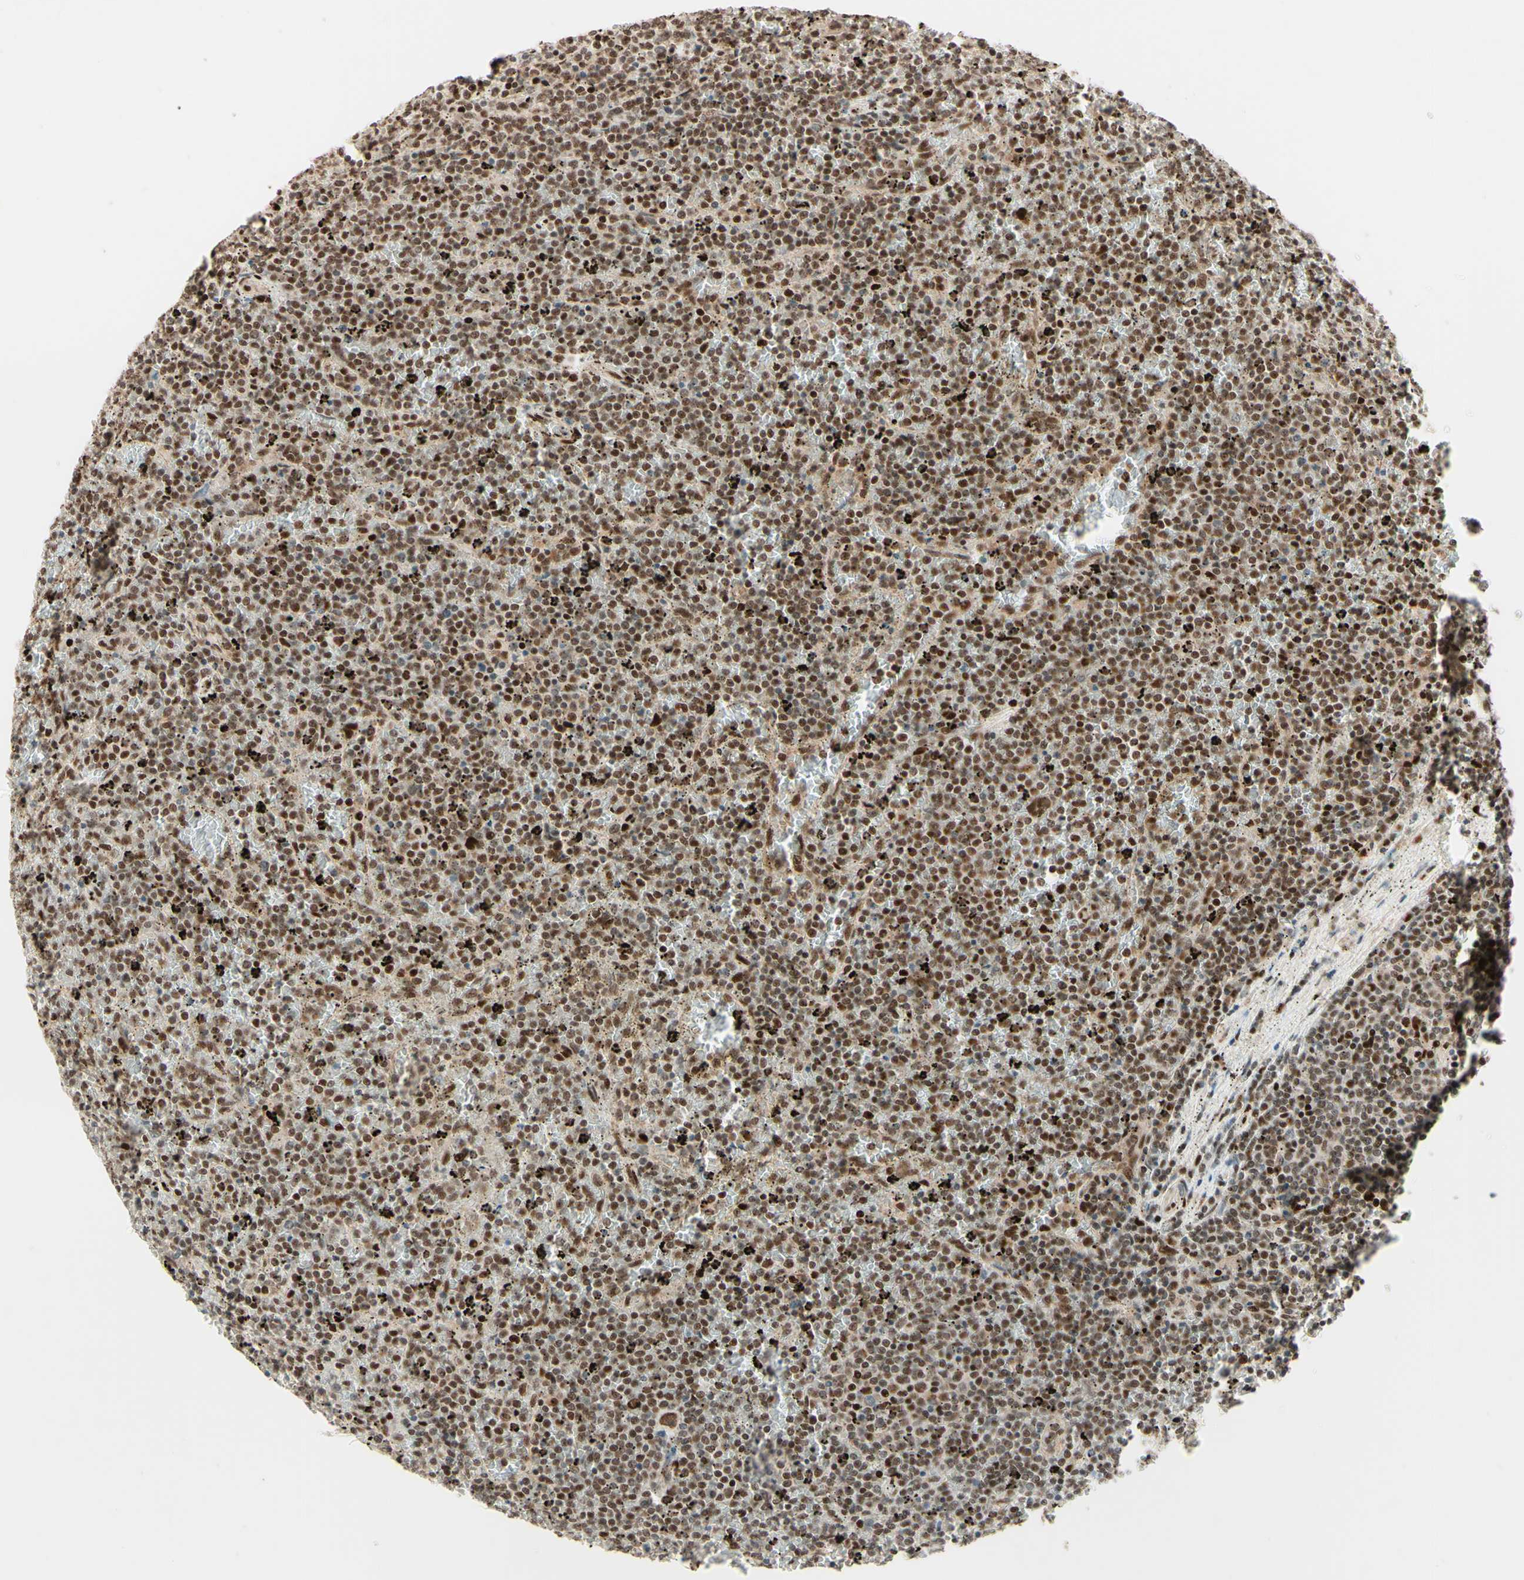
{"staining": {"intensity": "moderate", "quantity": ">75%", "location": "nuclear"}, "tissue": "lymphoma", "cell_type": "Tumor cells", "image_type": "cancer", "snomed": [{"axis": "morphology", "description": "Malignant lymphoma, non-Hodgkin's type, Low grade"}, {"axis": "topography", "description": "Spleen"}], "caption": "An image of human lymphoma stained for a protein reveals moderate nuclear brown staining in tumor cells.", "gene": "NR3C1", "patient": {"sex": "female", "age": 77}}